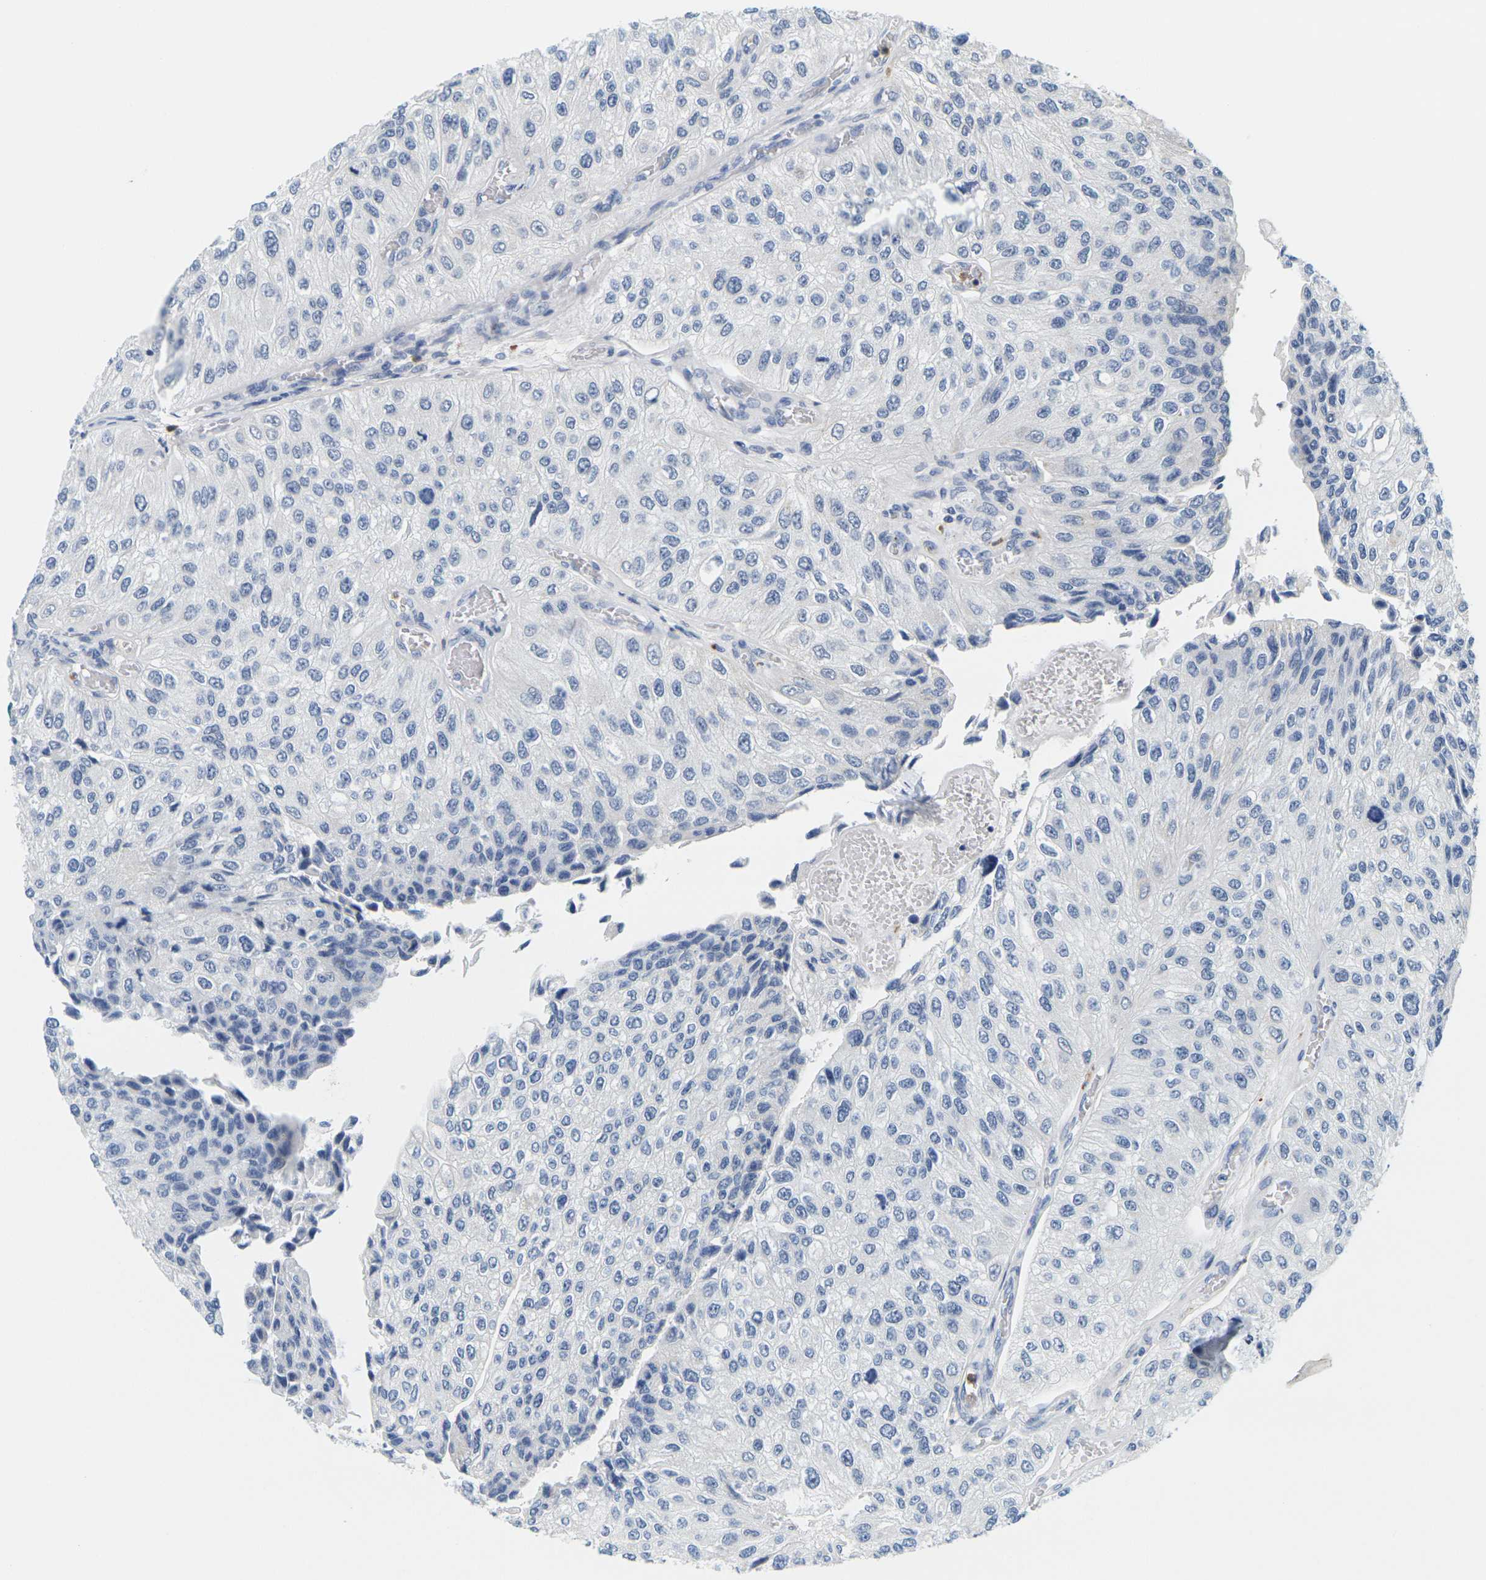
{"staining": {"intensity": "negative", "quantity": "none", "location": "none"}, "tissue": "urothelial cancer", "cell_type": "Tumor cells", "image_type": "cancer", "snomed": [{"axis": "morphology", "description": "Urothelial carcinoma, High grade"}, {"axis": "topography", "description": "Kidney"}, {"axis": "topography", "description": "Urinary bladder"}], "caption": "High power microscopy micrograph of an IHC image of urothelial cancer, revealing no significant positivity in tumor cells.", "gene": "KLK5", "patient": {"sex": "male", "age": 77}}